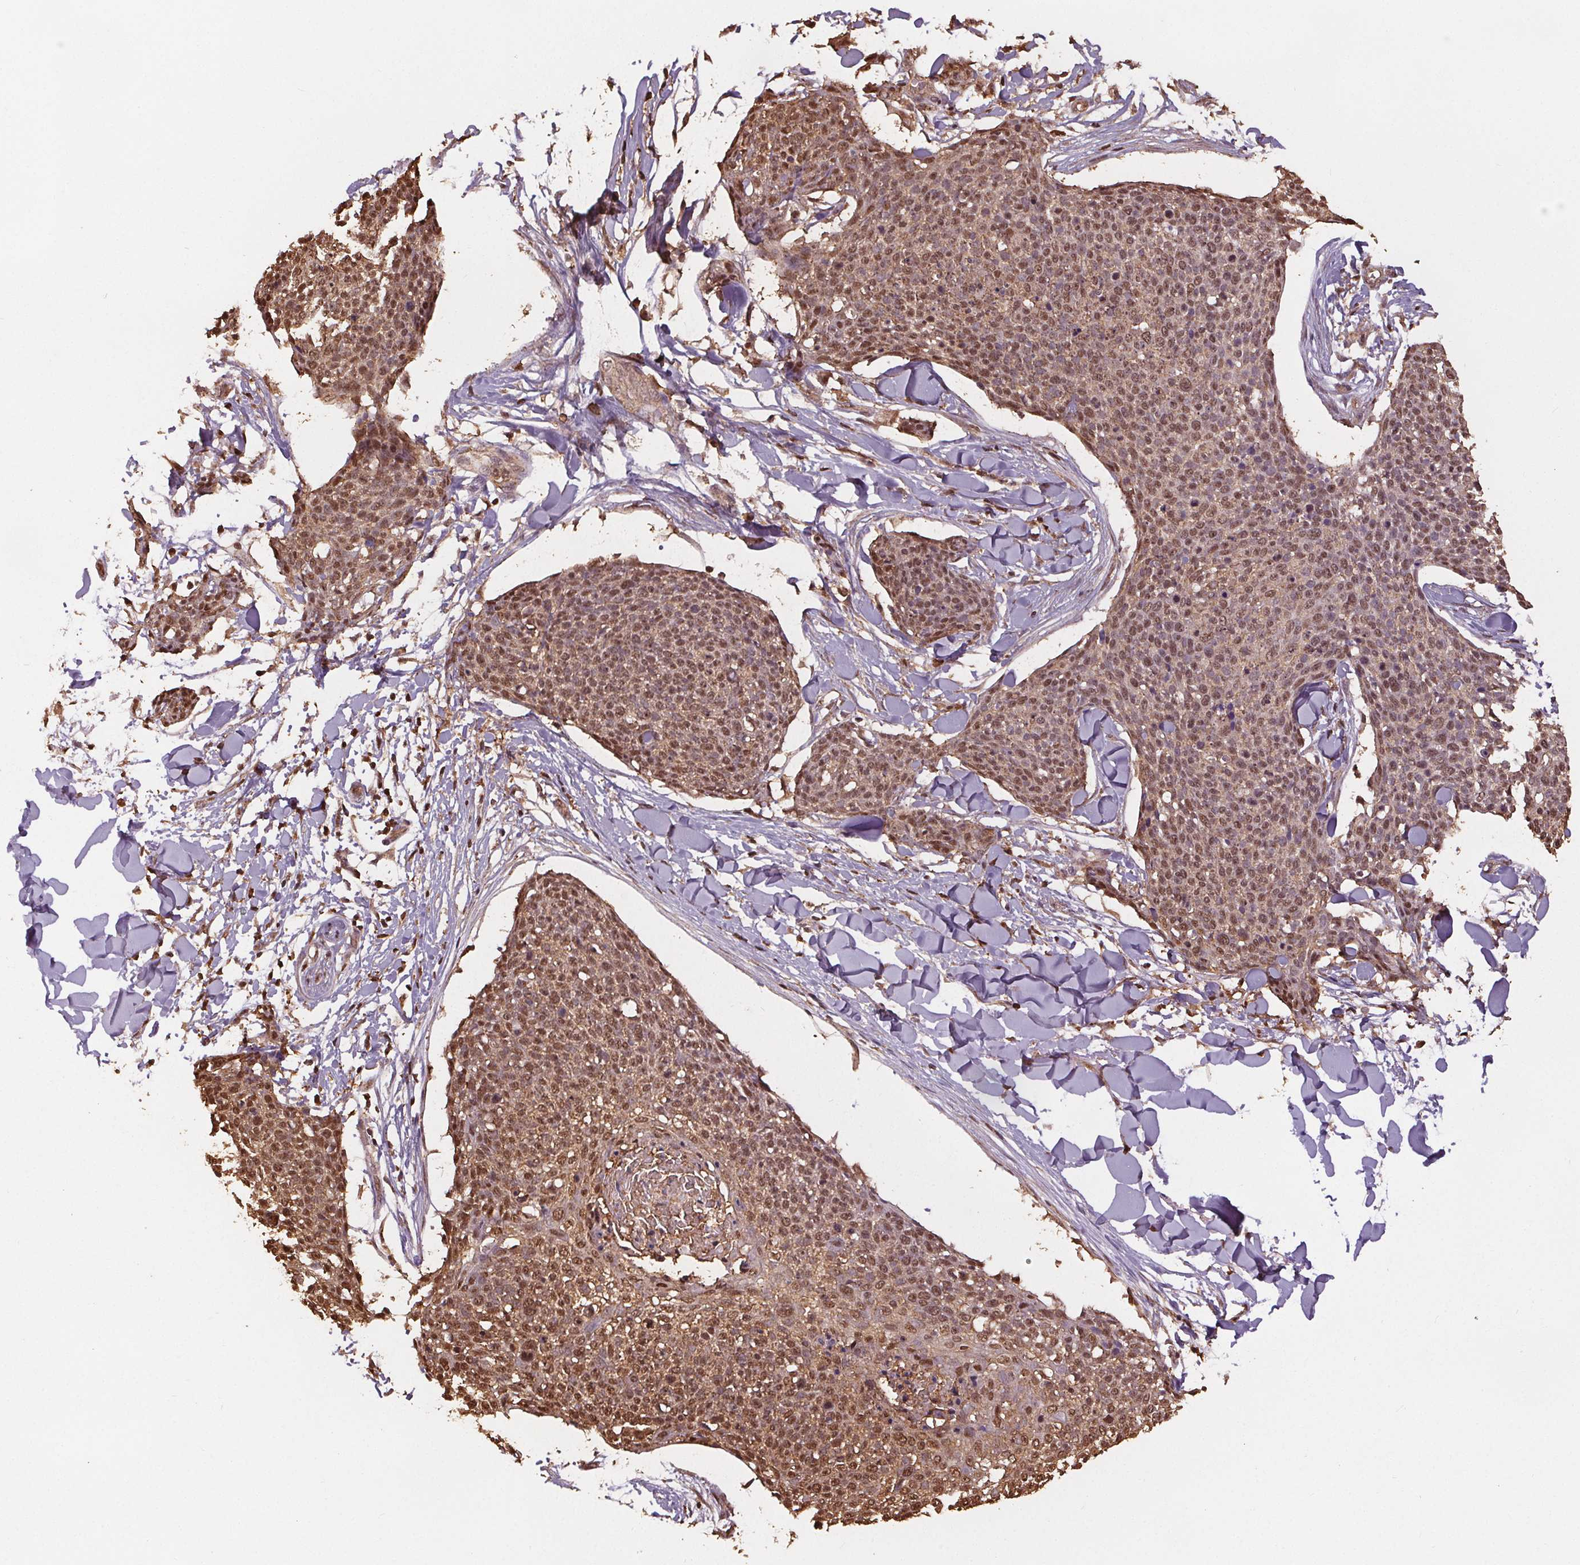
{"staining": {"intensity": "moderate", "quantity": ">75%", "location": "cytoplasmic/membranous,nuclear"}, "tissue": "skin cancer", "cell_type": "Tumor cells", "image_type": "cancer", "snomed": [{"axis": "morphology", "description": "Squamous cell carcinoma, NOS"}, {"axis": "topography", "description": "Skin"}, {"axis": "topography", "description": "Vulva"}], "caption": "An immunohistochemistry image of neoplastic tissue is shown. Protein staining in brown highlights moderate cytoplasmic/membranous and nuclear positivity in skin cancer within tumor cells. (Brightfield microscopy of DAB IHC at high magnification).", "gene": "ENO1", "patient": {"sex": "female", "age": 75}}